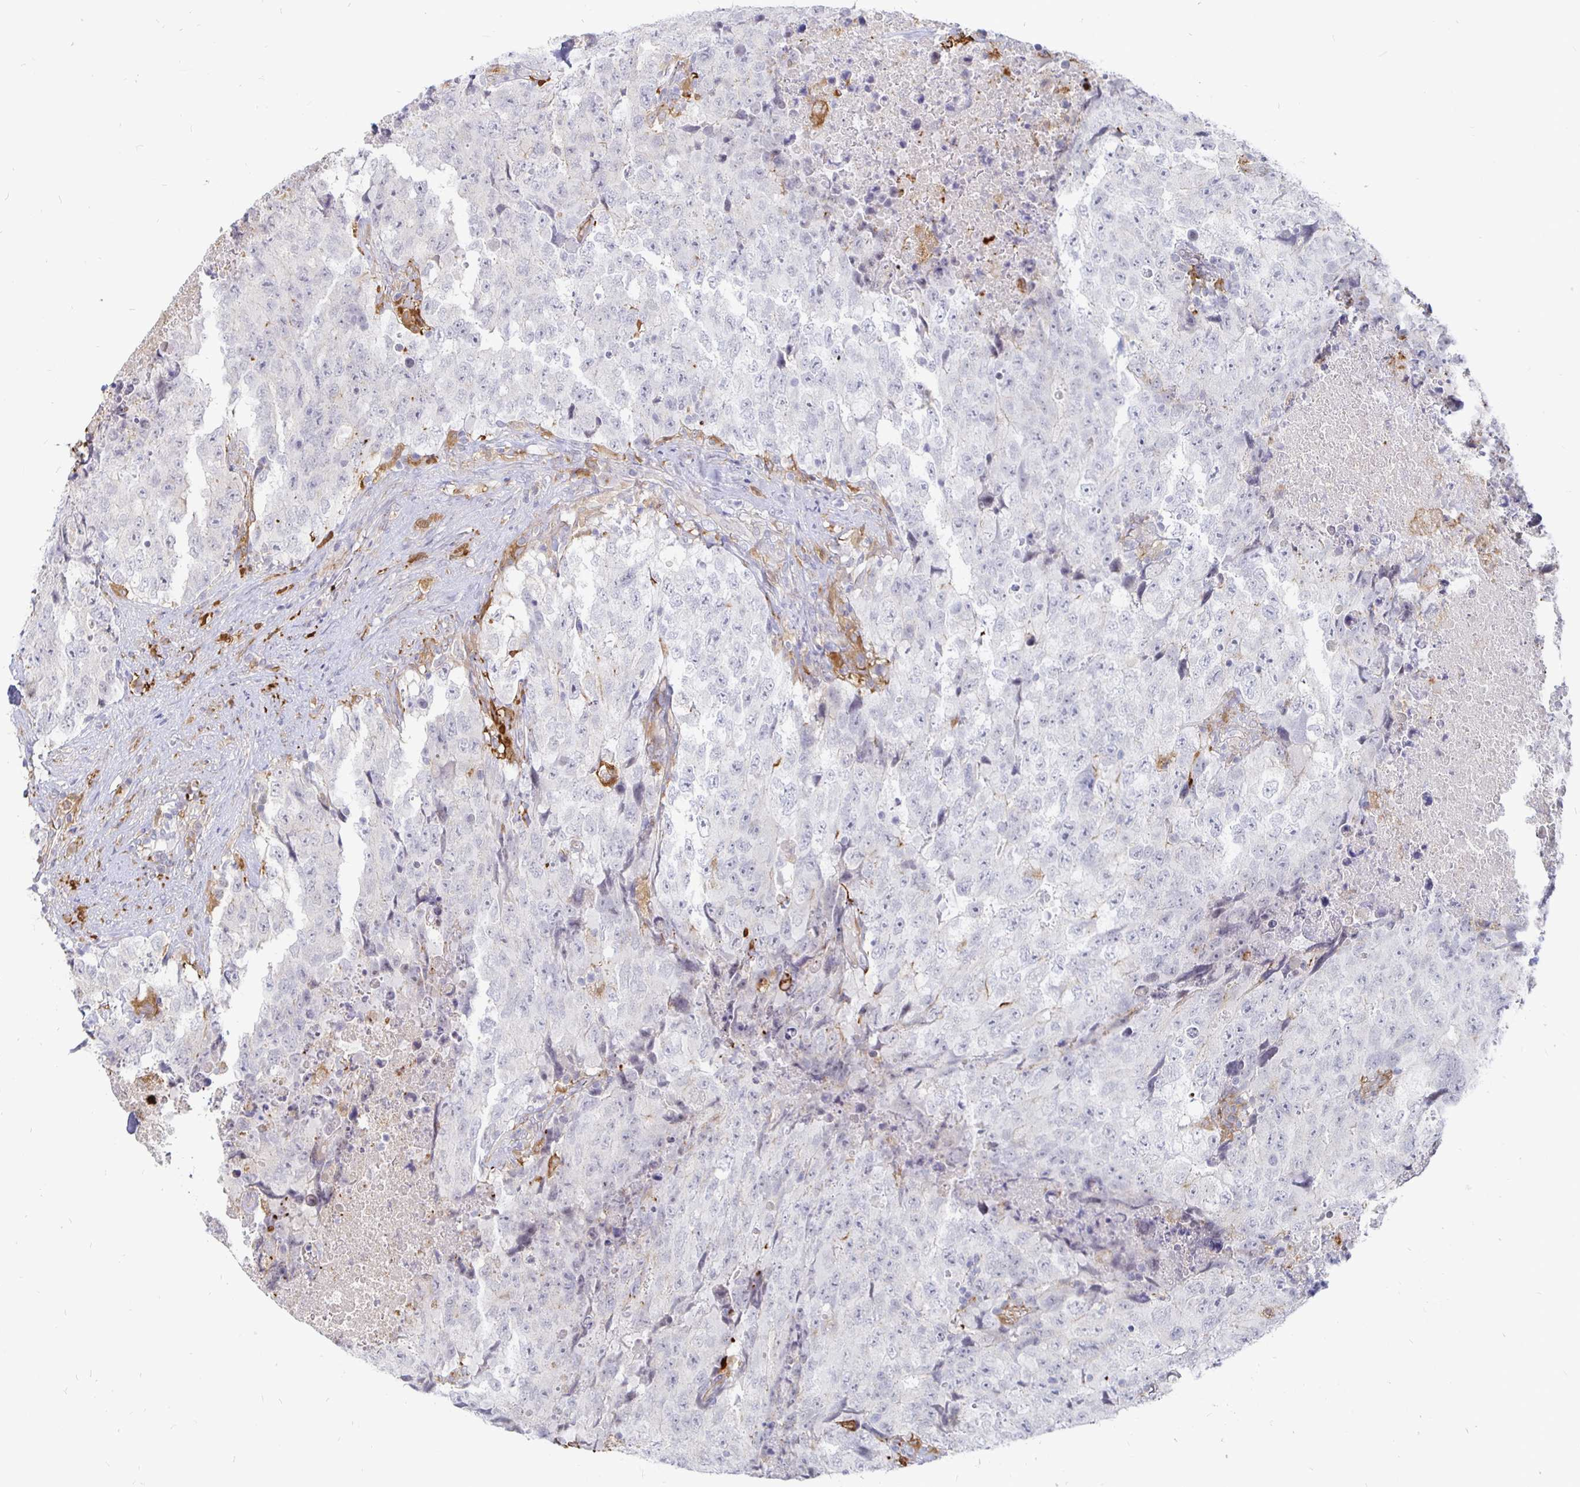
{"staining": {"intensity": "negative", "quantity": "none", "location": "none"}, "tissue": "testis cancer", "cell_type": "Tumor cells", "image_type": "cancer", "snomed": [{"axis": "morphology", "description": "Carcinoma, Embryonal, NOS"}, {"axis": "topography", "description": "Testis"}], "caption": "DAB immunohistochemical staining of human embryonal carcinoma (testis) shows no significant staining in tumor cells.", "gene": "CCDC85A", "patient": {"sex": "male", "age": 24}}